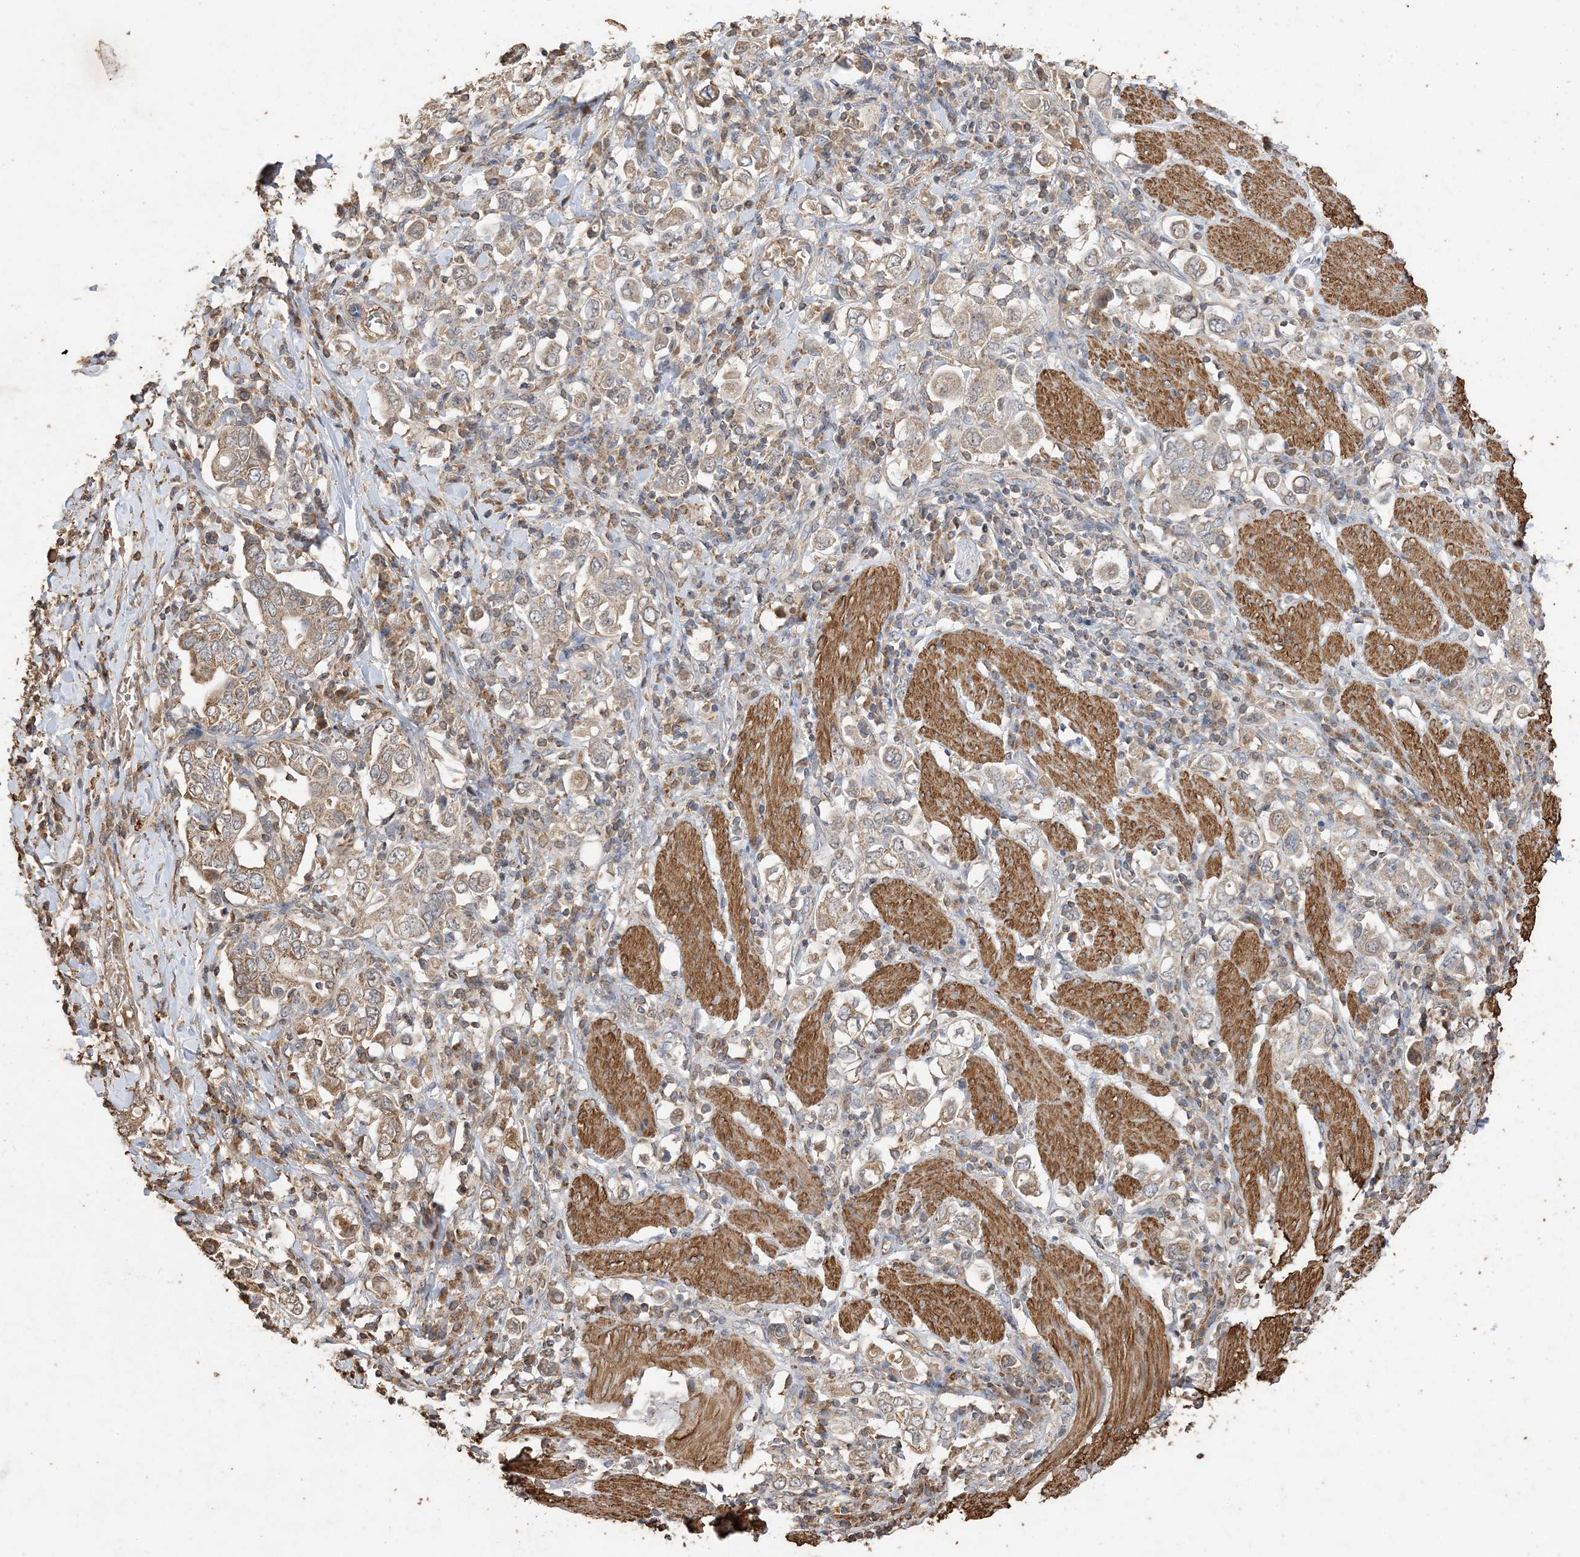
{"staining": {"intensity": "weak", "quantity": ">75%", "location": "cytoplasmic/membranous"}, "tissue": "stomach cancer", "cell_type": "Tumor cells", "image_type": "cancer", "snomed": [{"axis": "morphology", "description": "Adenocarcinoma, NOS"}, {"axis": "topography", "description": "Stomach, upper"}], "caption": "Adenocarcinoma (stomach) stained for a protein (brown) reveals weak cytoplasmic/membranous positive positivity in approximately >75% of tumor cells.", "gene": "HPS4", "patient": {"sex": "male", "age": 62}}